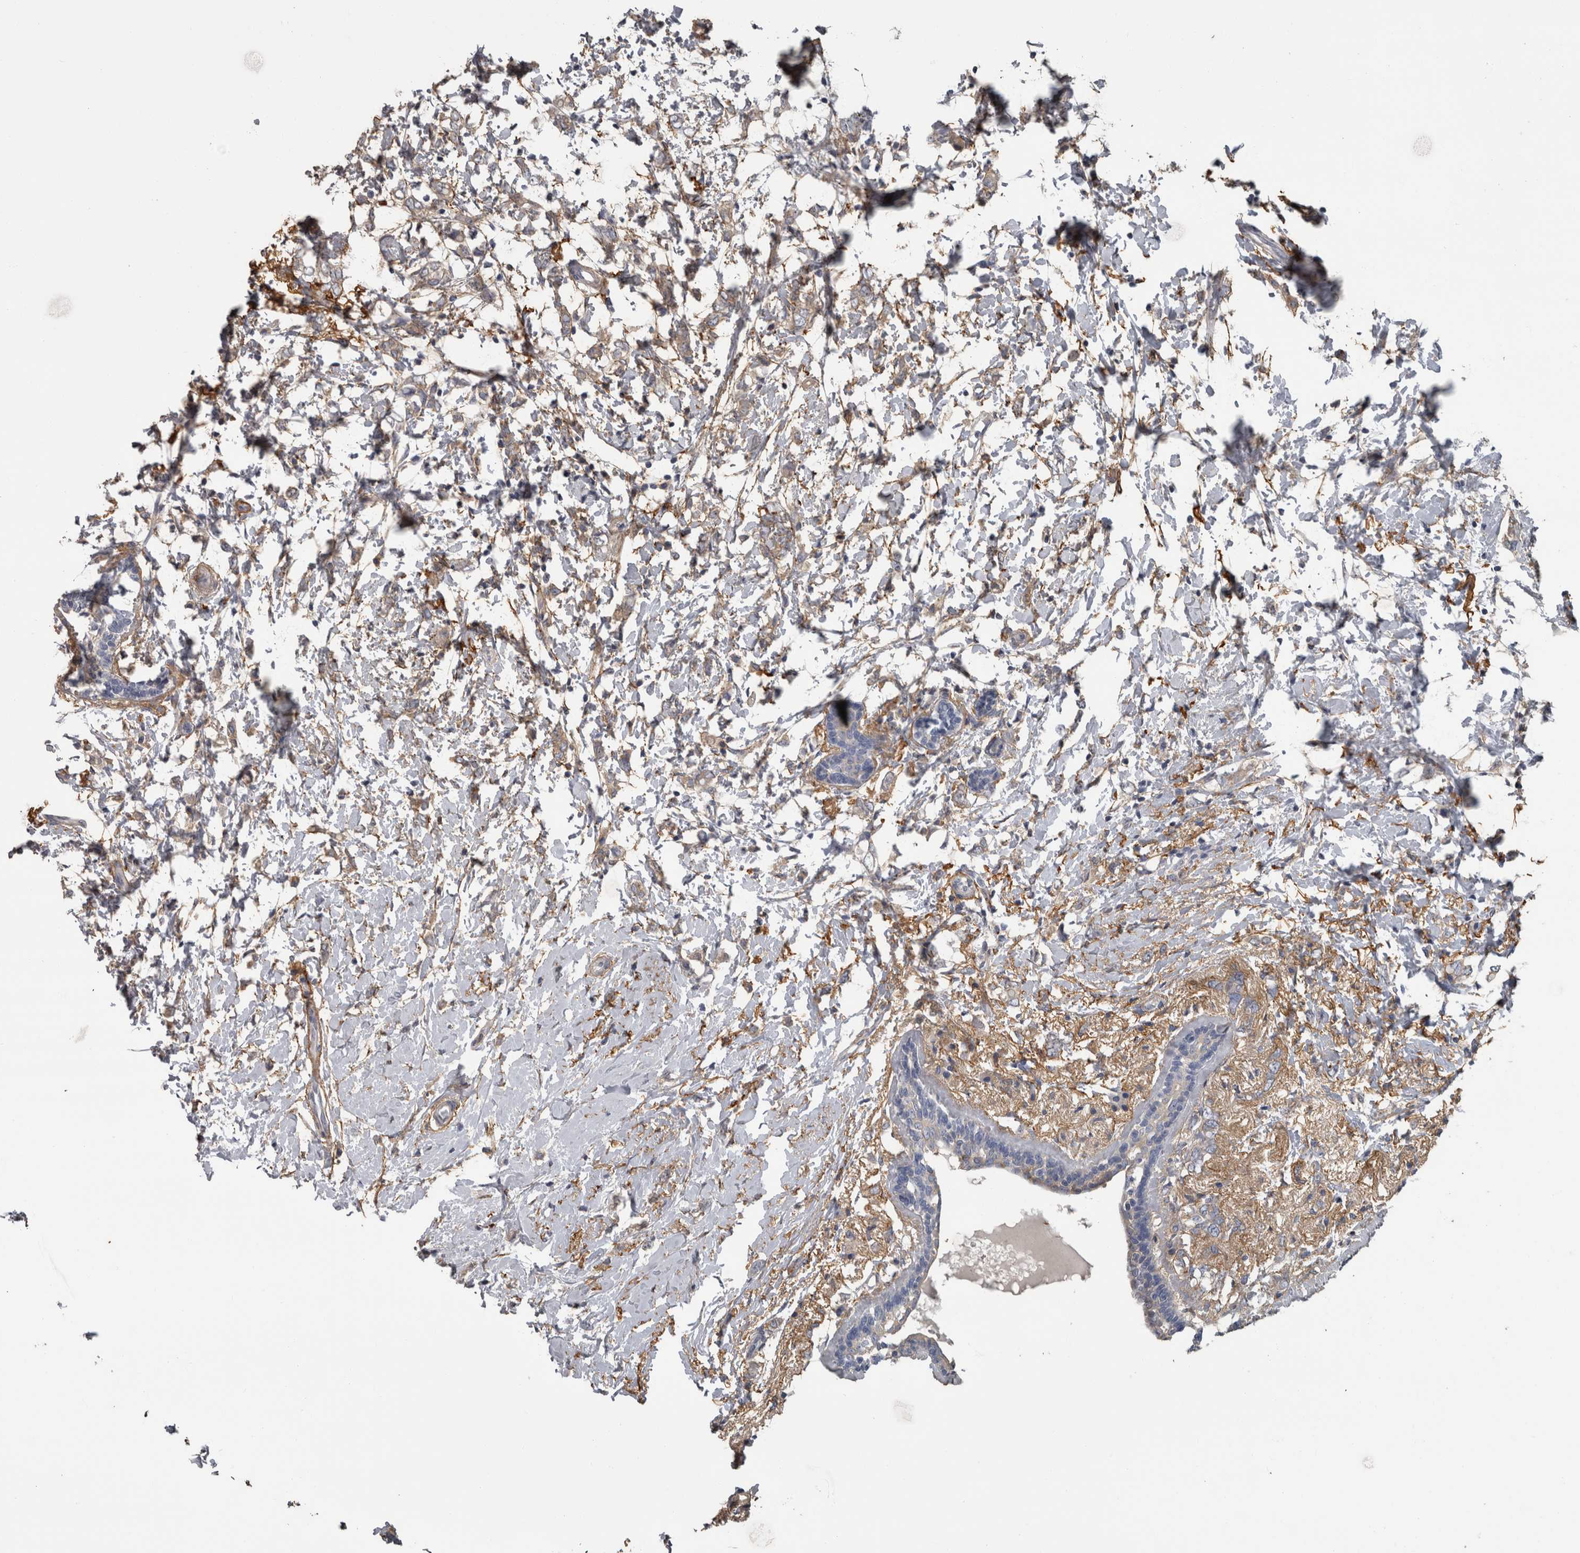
{"staining": {"intensity": "weak", "quantity": ">75%", "location": "cytoplasmic/membranous"}, "tissue": "breast cancer", "cell_type": "Tumor cells", "image_type": "cancer", "snomed": [{"axis": "morphology", "description": "Normal tissue, NOS"}, {"axis": "morphology", "description": "Lobular carcinoma"}, {"axis": "topography", "description": "Breast"}], "caption": "The immunohistochemical stain shows weak cytoplasmic/membranous staining in tumor cells of breast cancer (lobular carcinoma) tissue. (IHC, brightfield microscopy, high magnification).", "gene": "EFEMP2", "patient": {"sex": "female", "age": 47}}